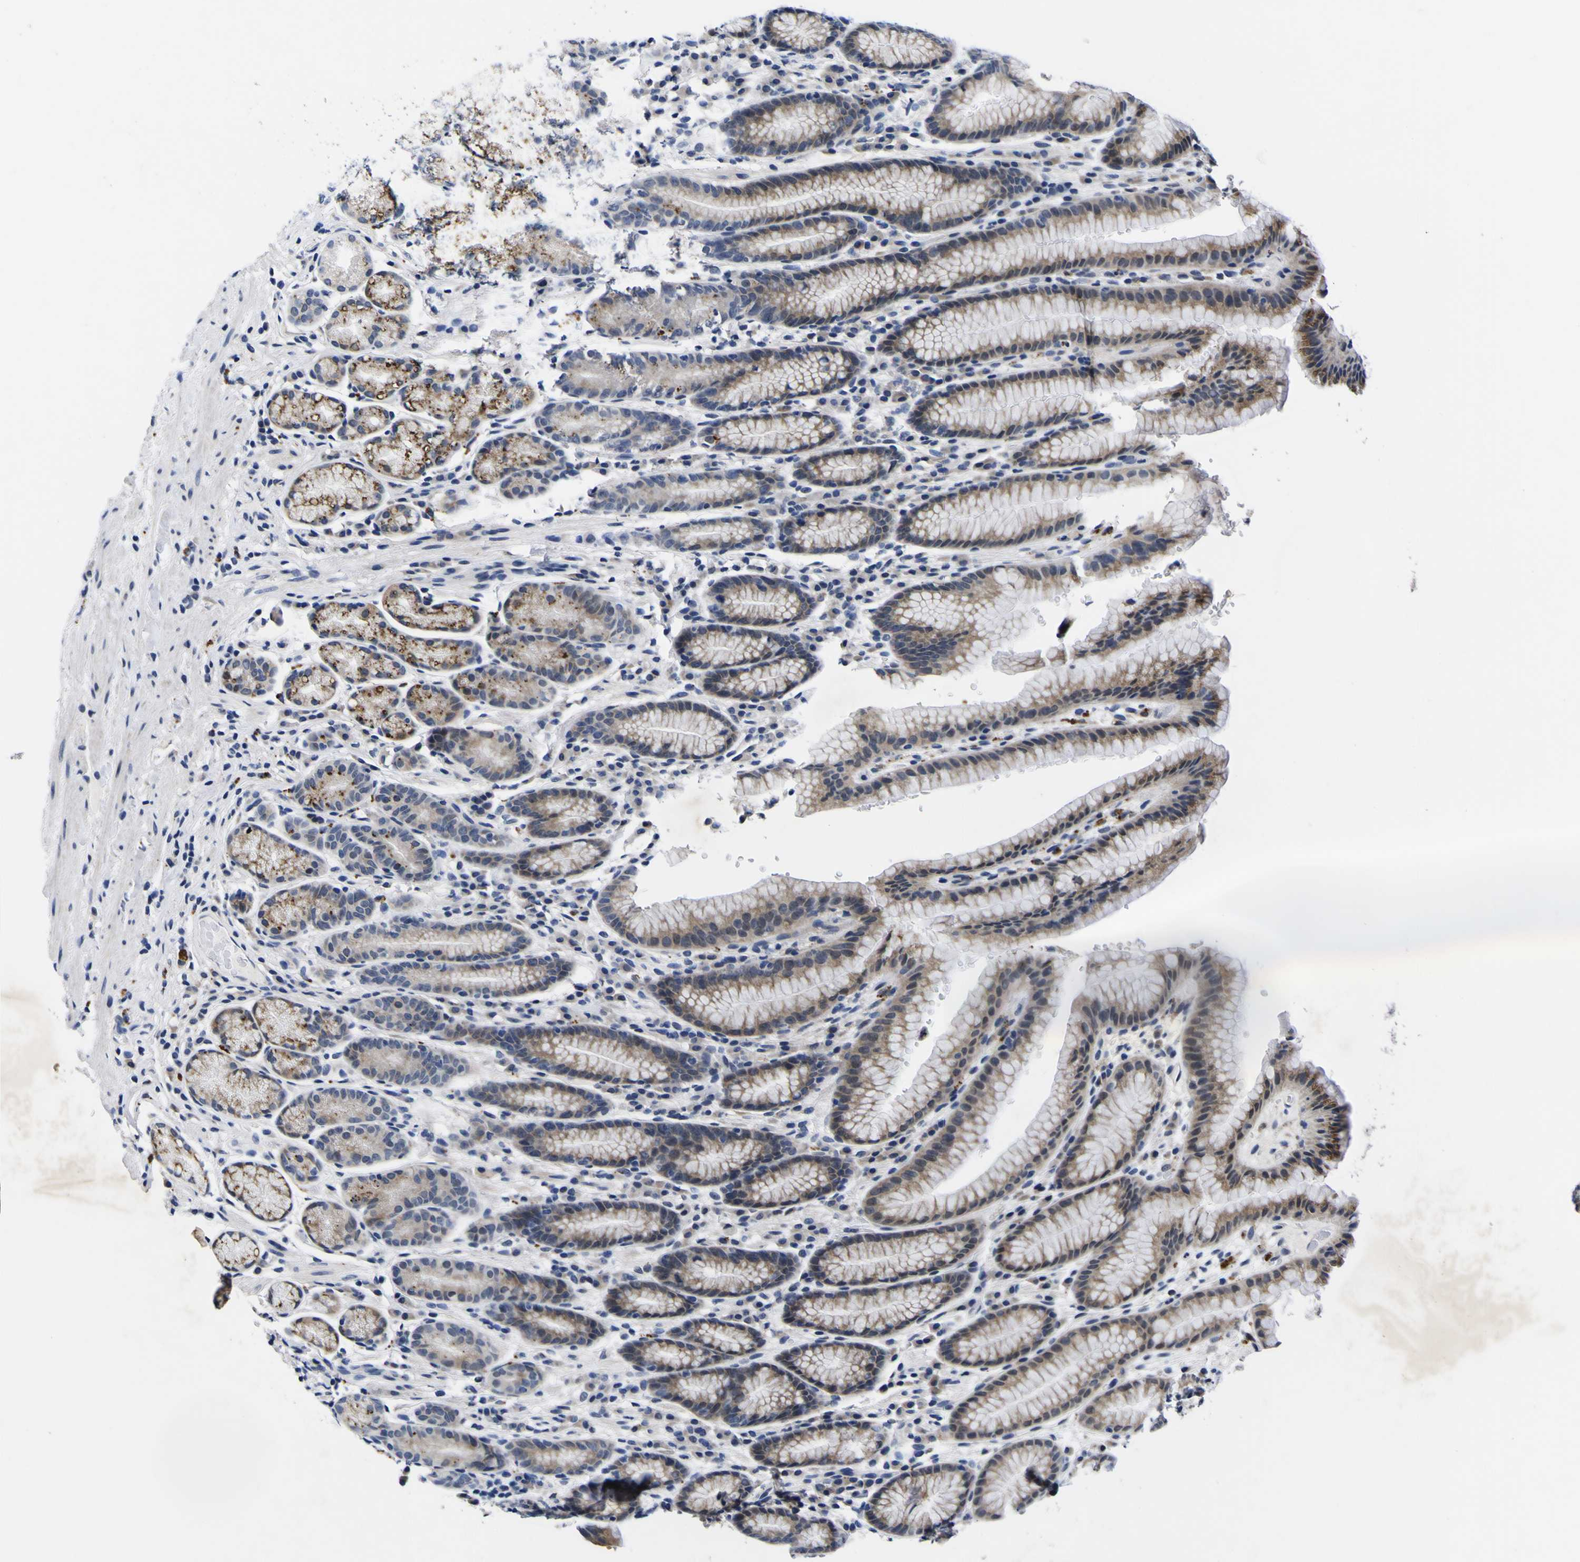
{"staining": {"intensity": "moderate", "quantity": "25%-75%", "location": "cytoplasmic/membranous"}, "tissue": "stomach", "cell_type": "Glandular cells", "image_type": "normal", "snomed": [{"axis": "morphology", "description": "Normal tissue, NOS"}, {"axis": "topography", "description": "Stomach, lower"}], "caption": "Protein positivity by IHC exhibits moderate cytoplasmic/membranous staining in about 25%-75% of glandular cells in benign stomach.", "gene": "IGFLR1", "patient": {"sex": "male", "age": 52}}